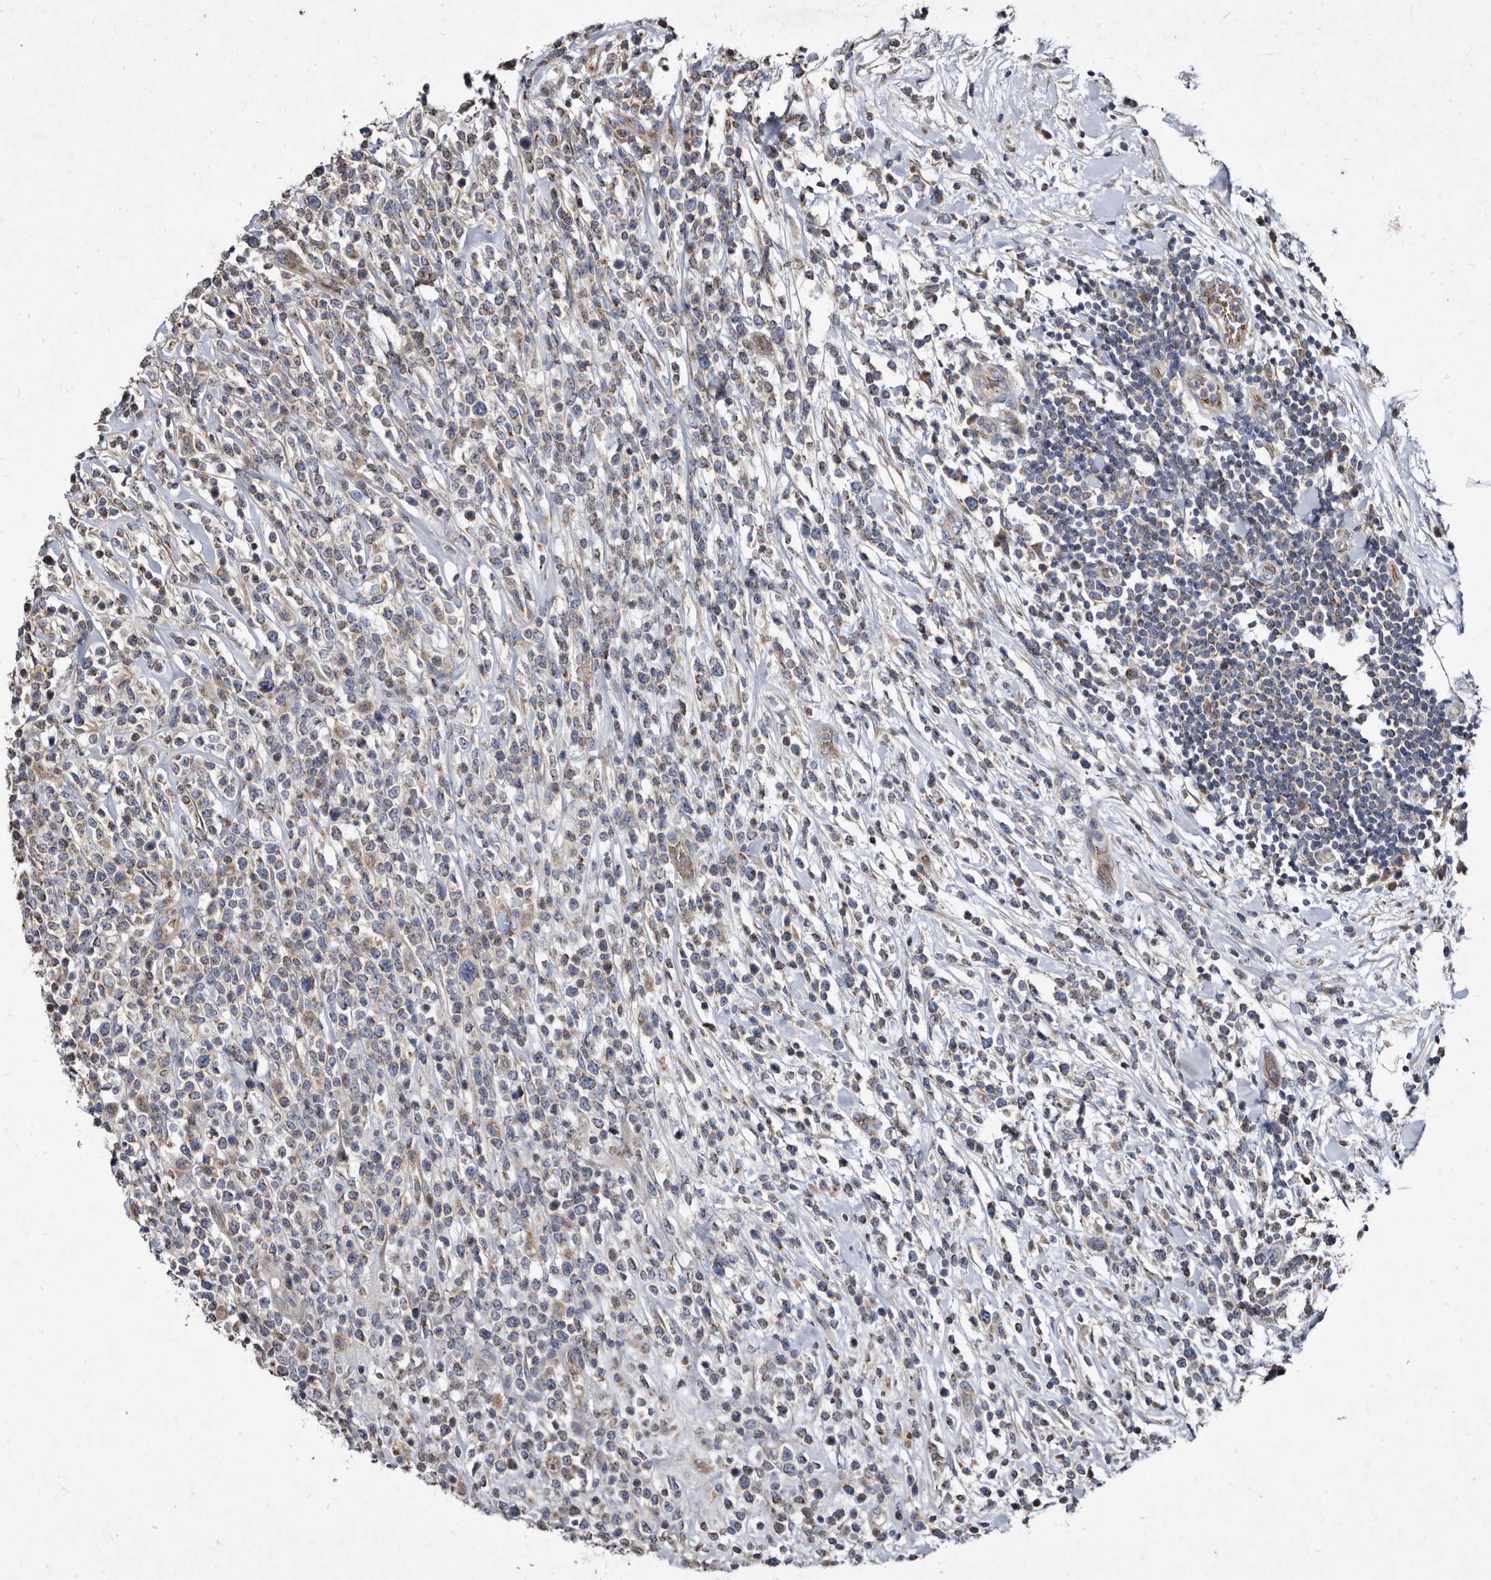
{"staining": {"intensity": "weak", "quantity": ">75%", "location": "cytoplasmic/membranous"}, "tissue": "lymphoma", "cell_type": "Tumor cells", "image_type": "cancer", "snomed": [{"axis": "morphology", "description": "Malignant lymphoma, non-Hodgkin's type, High grade"}, {"axis": "topography", "description": "Colon"}], "caption": "The image exhibits staining of malignant lymphoma, non-Hodgkin's type (high-grade), revealing weak cytoplasmic/membranous protein expression (brown color) within tumor cells.", "gene": "YPEL3", "patient": {"sex": "female", "age": 53}}